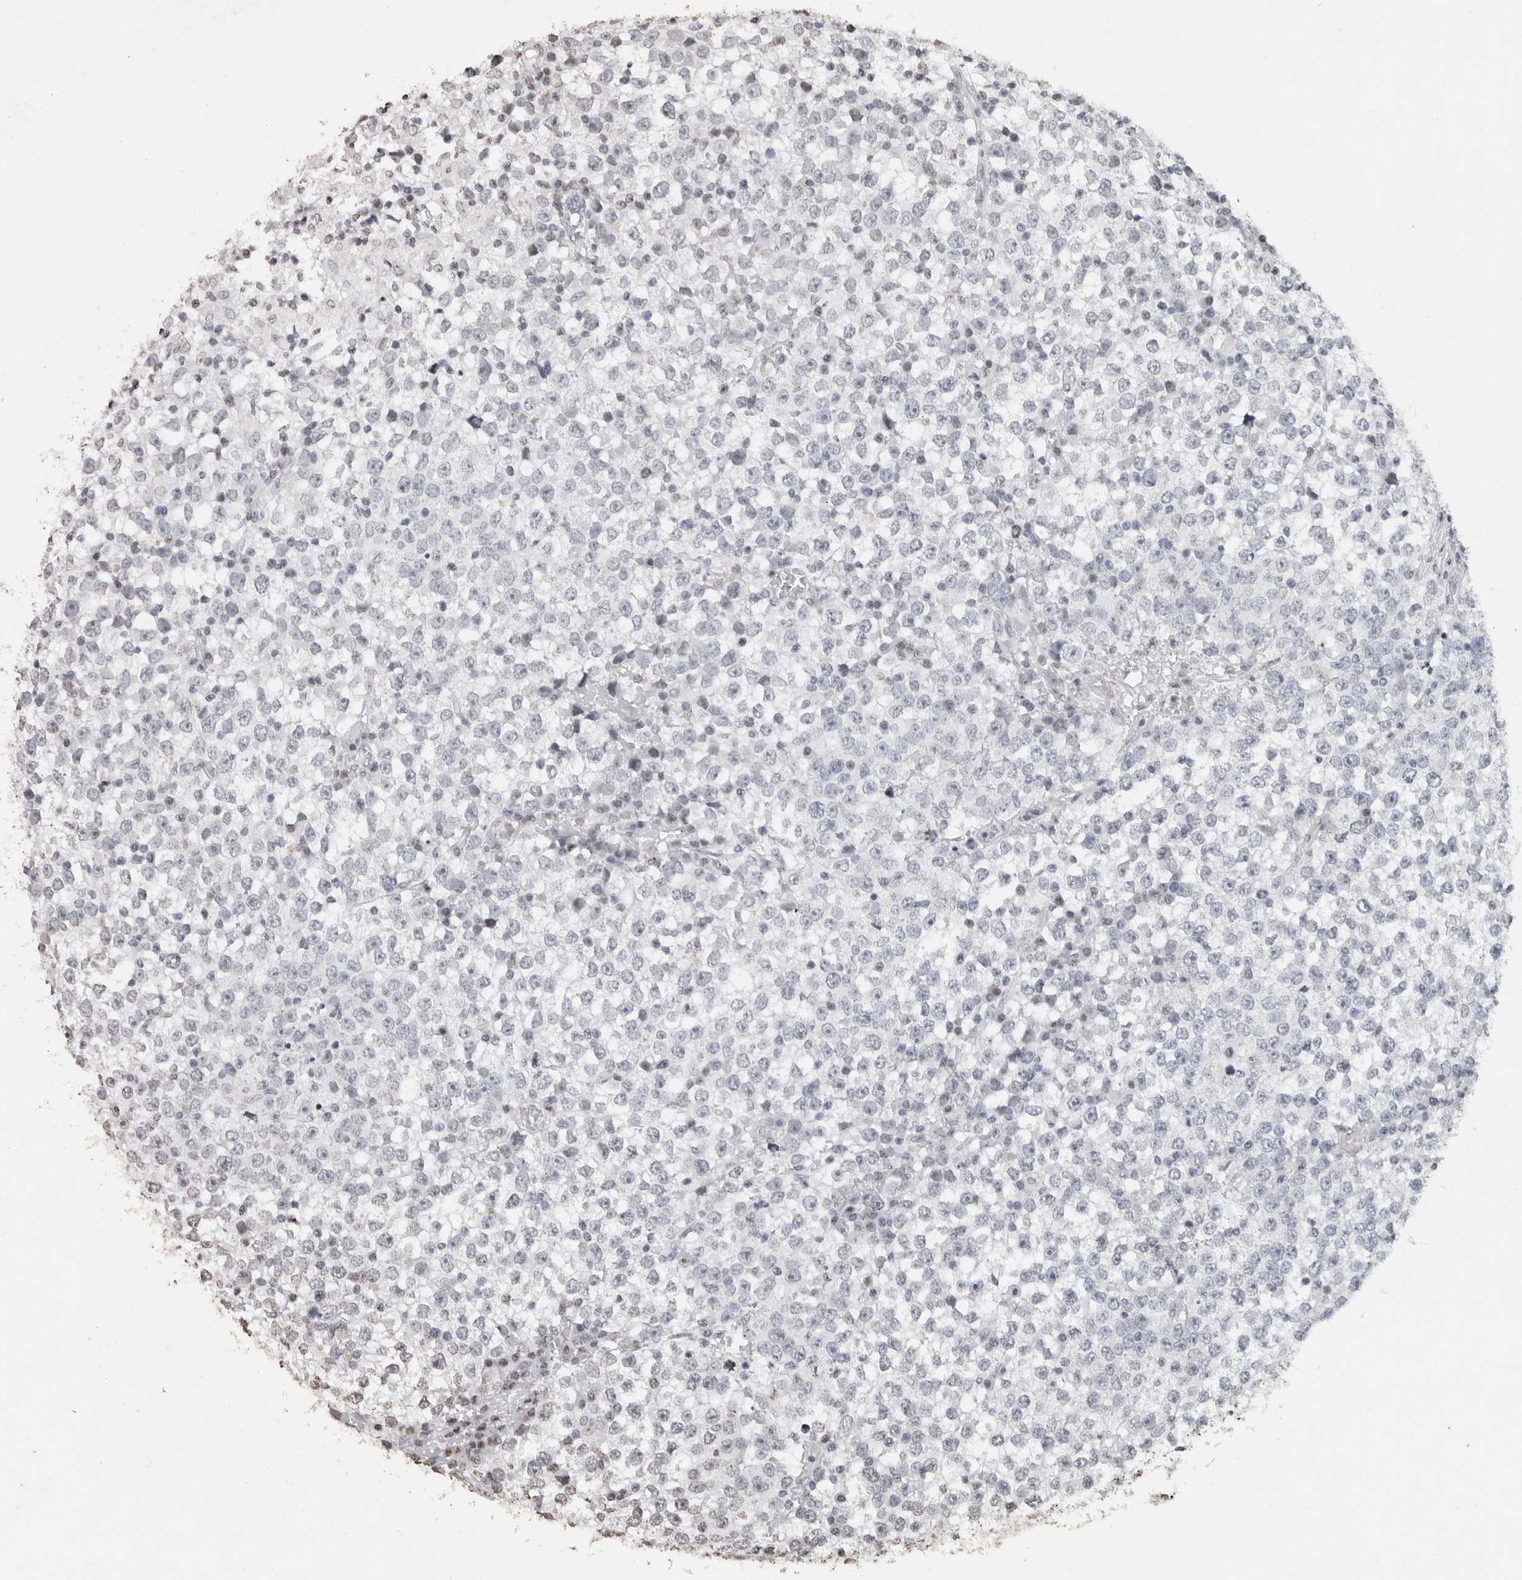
{"staining": {"intensity": "negative", "quantity": "none", "location": "none"}, "tissue": "testis cancer", "cell_type": "Tumor cells", "image_type": "cancer", "snomed": [{"axis": "morphology", "description": "Seminoma, NOS"}, {"axis": "topography", "description": "Testis"}], "caption": "The image demonstrates no significant staining in tumor cells of testis cancer (seminoma). The staining was performed using DAB to visualize the protein expression in brown, while the nuclei were stained in blue with hematoxylin (Magnification: 20x).", "gene": "CNTN1", "patient": {"sex": "male", "age": 65}}